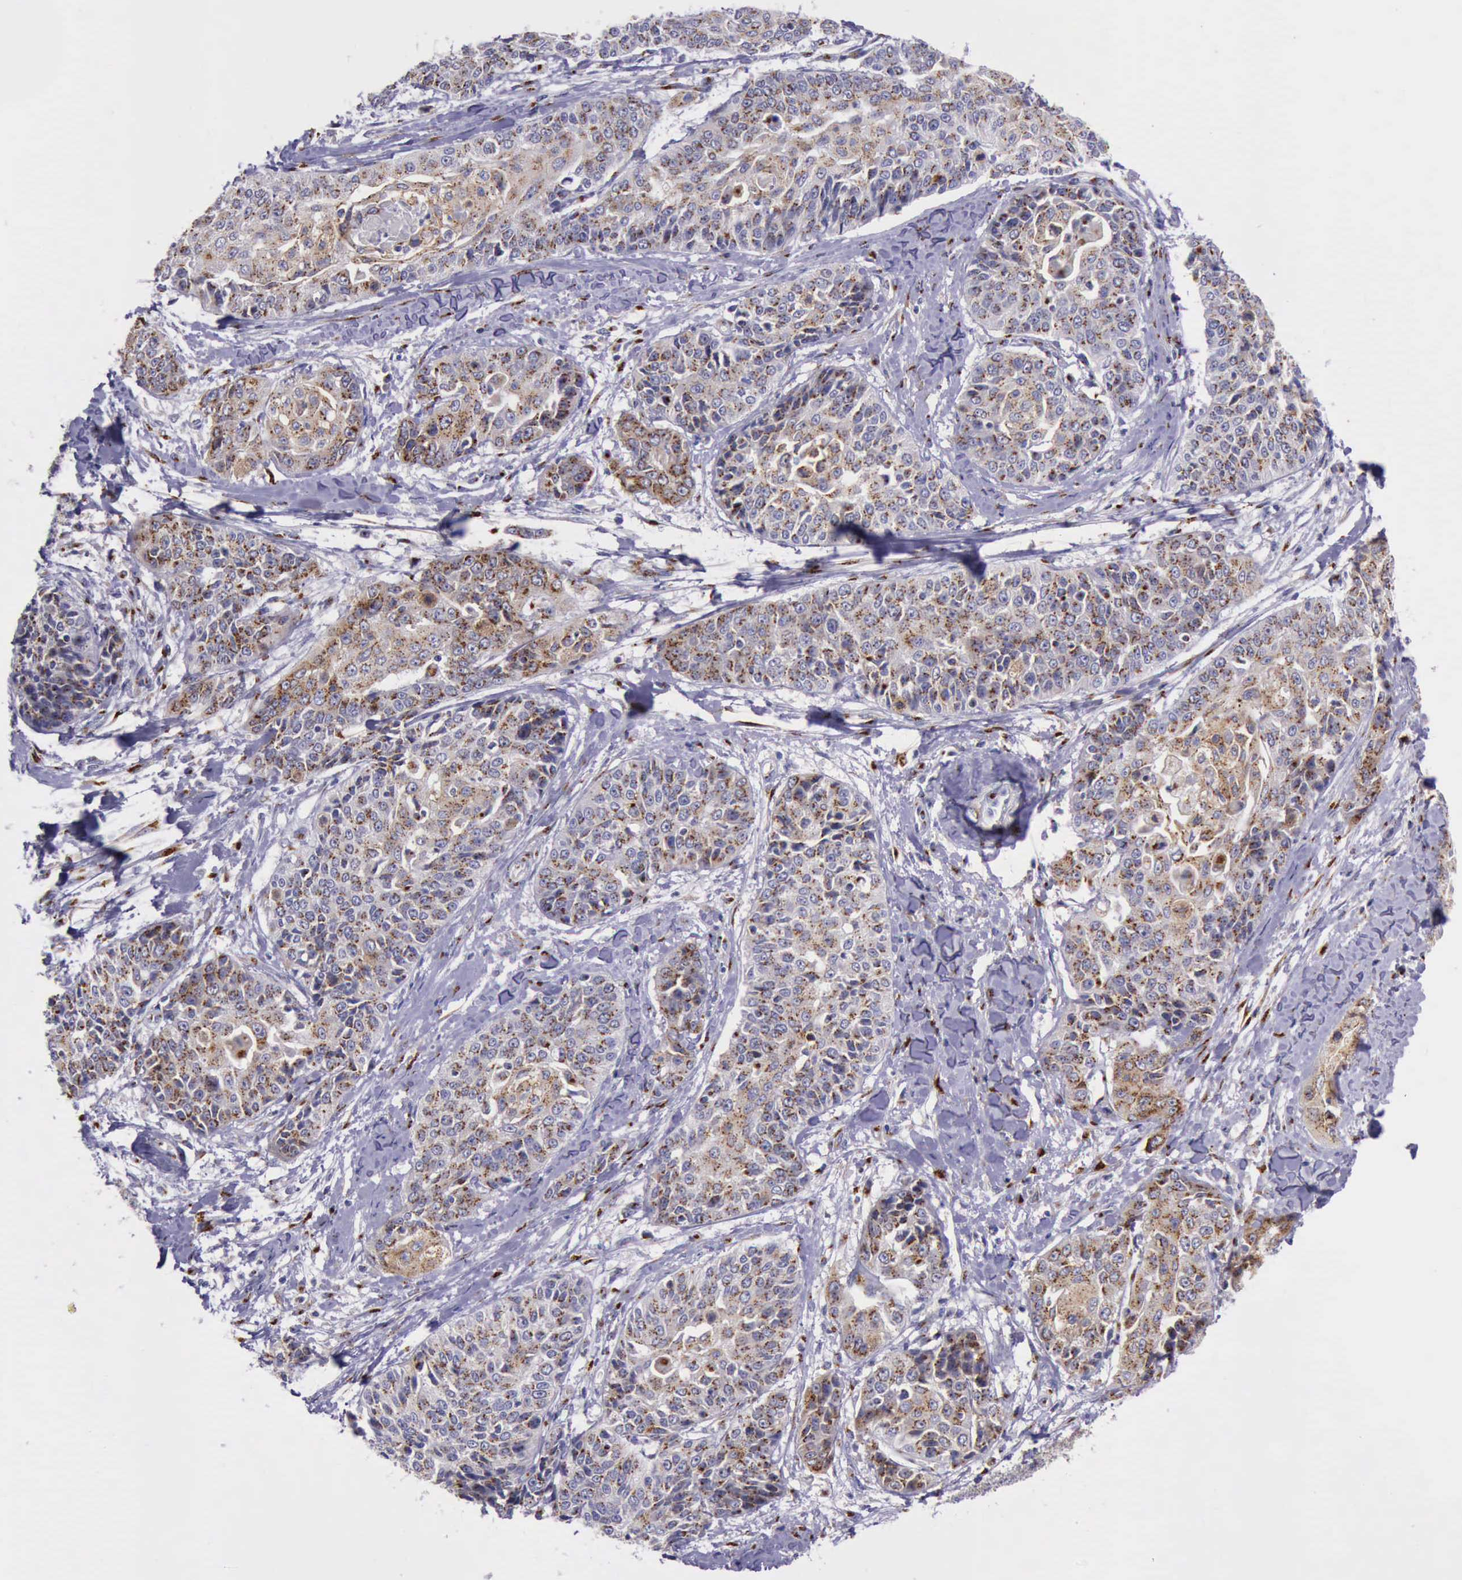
{"staining": {"intensity": "strong", "quantity": ">75%", "location": "cytoplasmic/membranous"}, "tissue": "cervical cancer", "cell_type": "Tumor cells", "image_type": "cancer", "snomed": [{"axis": "morphology", "description": "Squamous cell carcinoma, NOS"}, {"axis": "topography", "description": "Cervix"}], "caption": "A high-resolution histopathology image shows immunohistochemistry (IHC) staining of cervical squamous cell carcinoma, which reveals strong cytoplasmic/membranous staining in approximately >75% of tumor cells. (DAB (3,3'-diaminobenzidine) IHC, brown staining for protein, blue staining for nuclei).", "gene": "GOLGA5", "patient": {"sex": "female", "age": 64}}